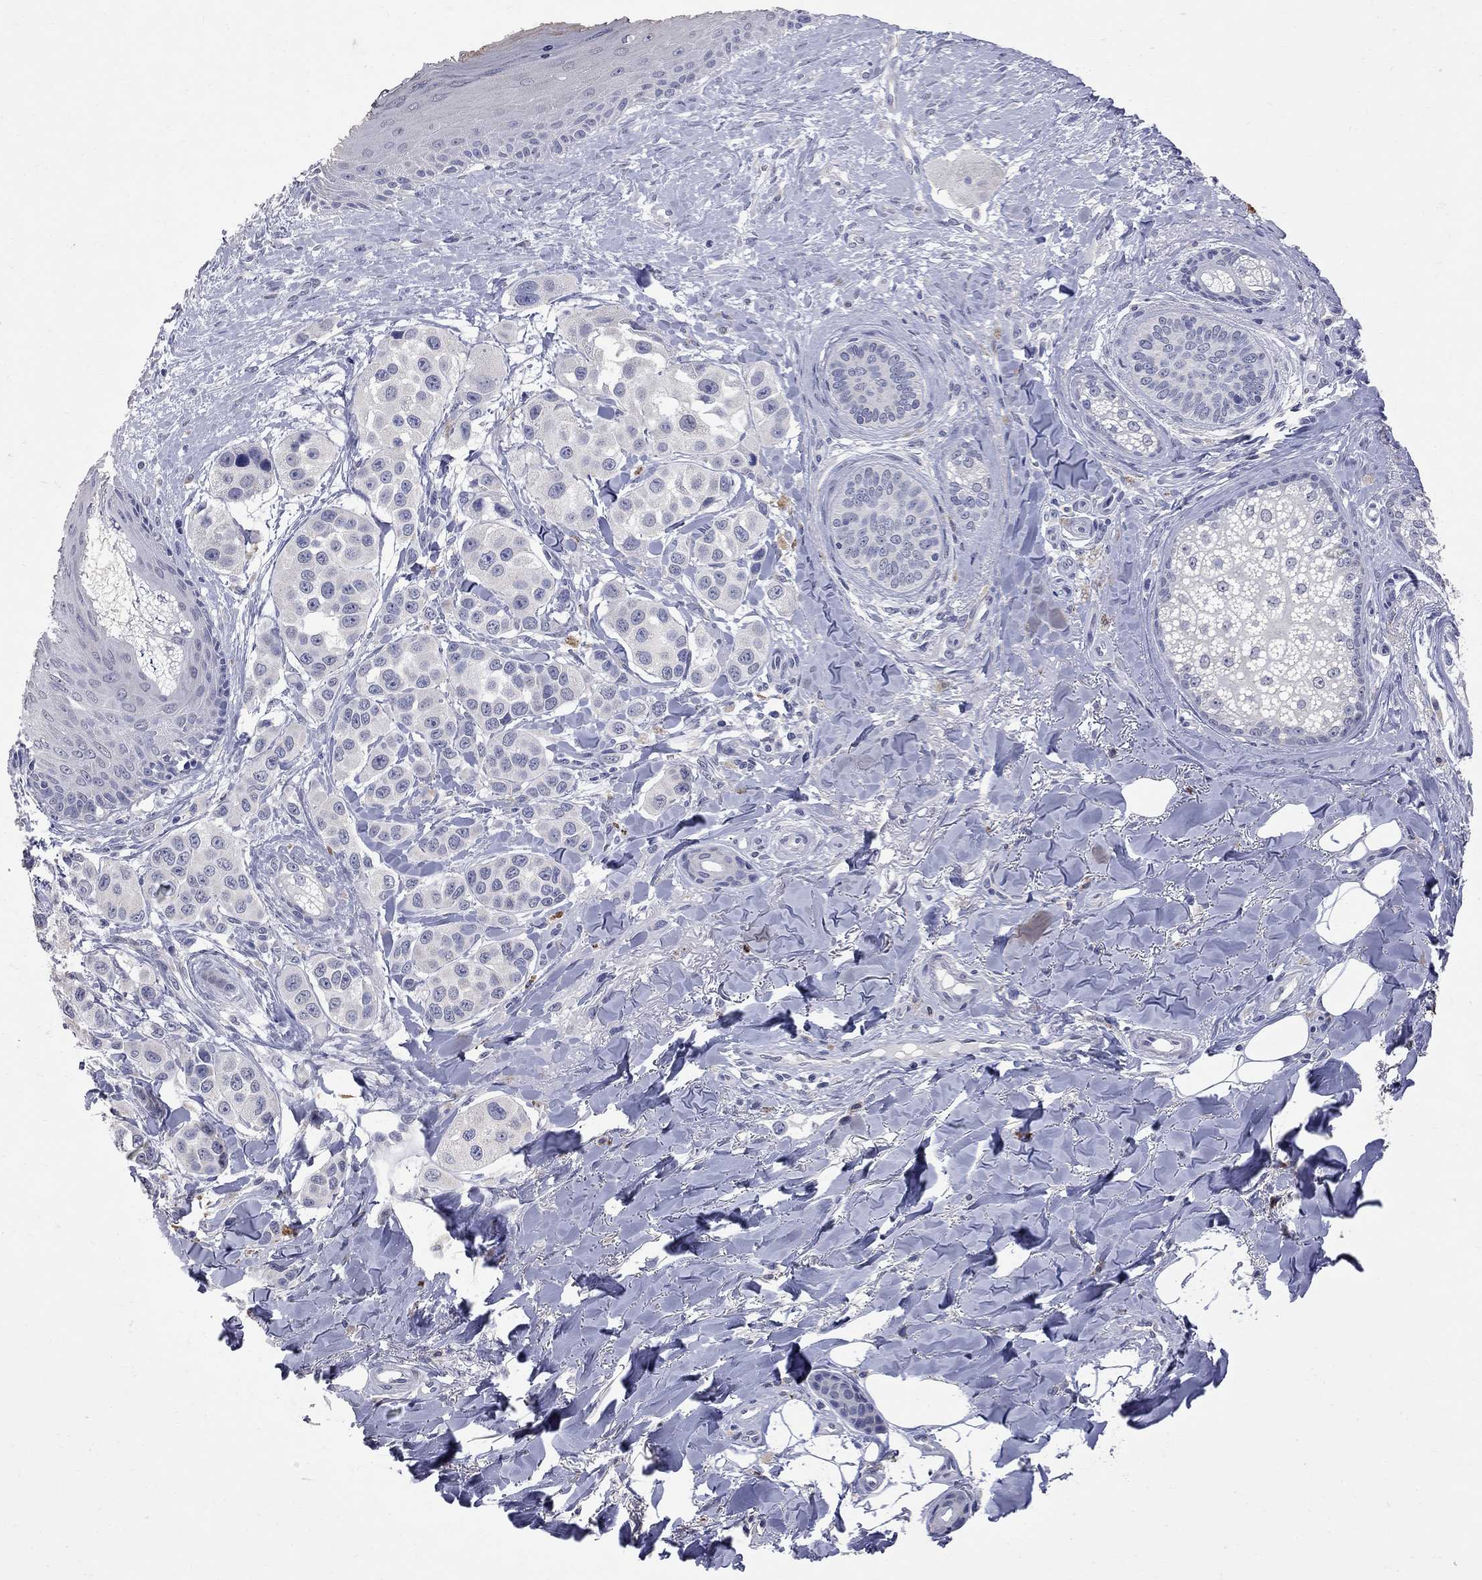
{"staining": {"intensity": "negative", "quantity": "none", "location": "none"}, "tissue": "melanoma", "cell_type": "Tumor cells", "image_type": "cancer", "snomed": [{"axis": "morphology", "description": "Malignant melanoma, NOS"}, {"axis": "topography", "description": "Skin"}], "caption": "This photomicrograph is of melanoma stained with IHC to label a protein in brown with the nuclei are counter-stained blue. There is no positivity in tumor cells. Nuclei are stained in blue.", "gene": "NOS2", "patient": {"sex": "male", "age": 57}}